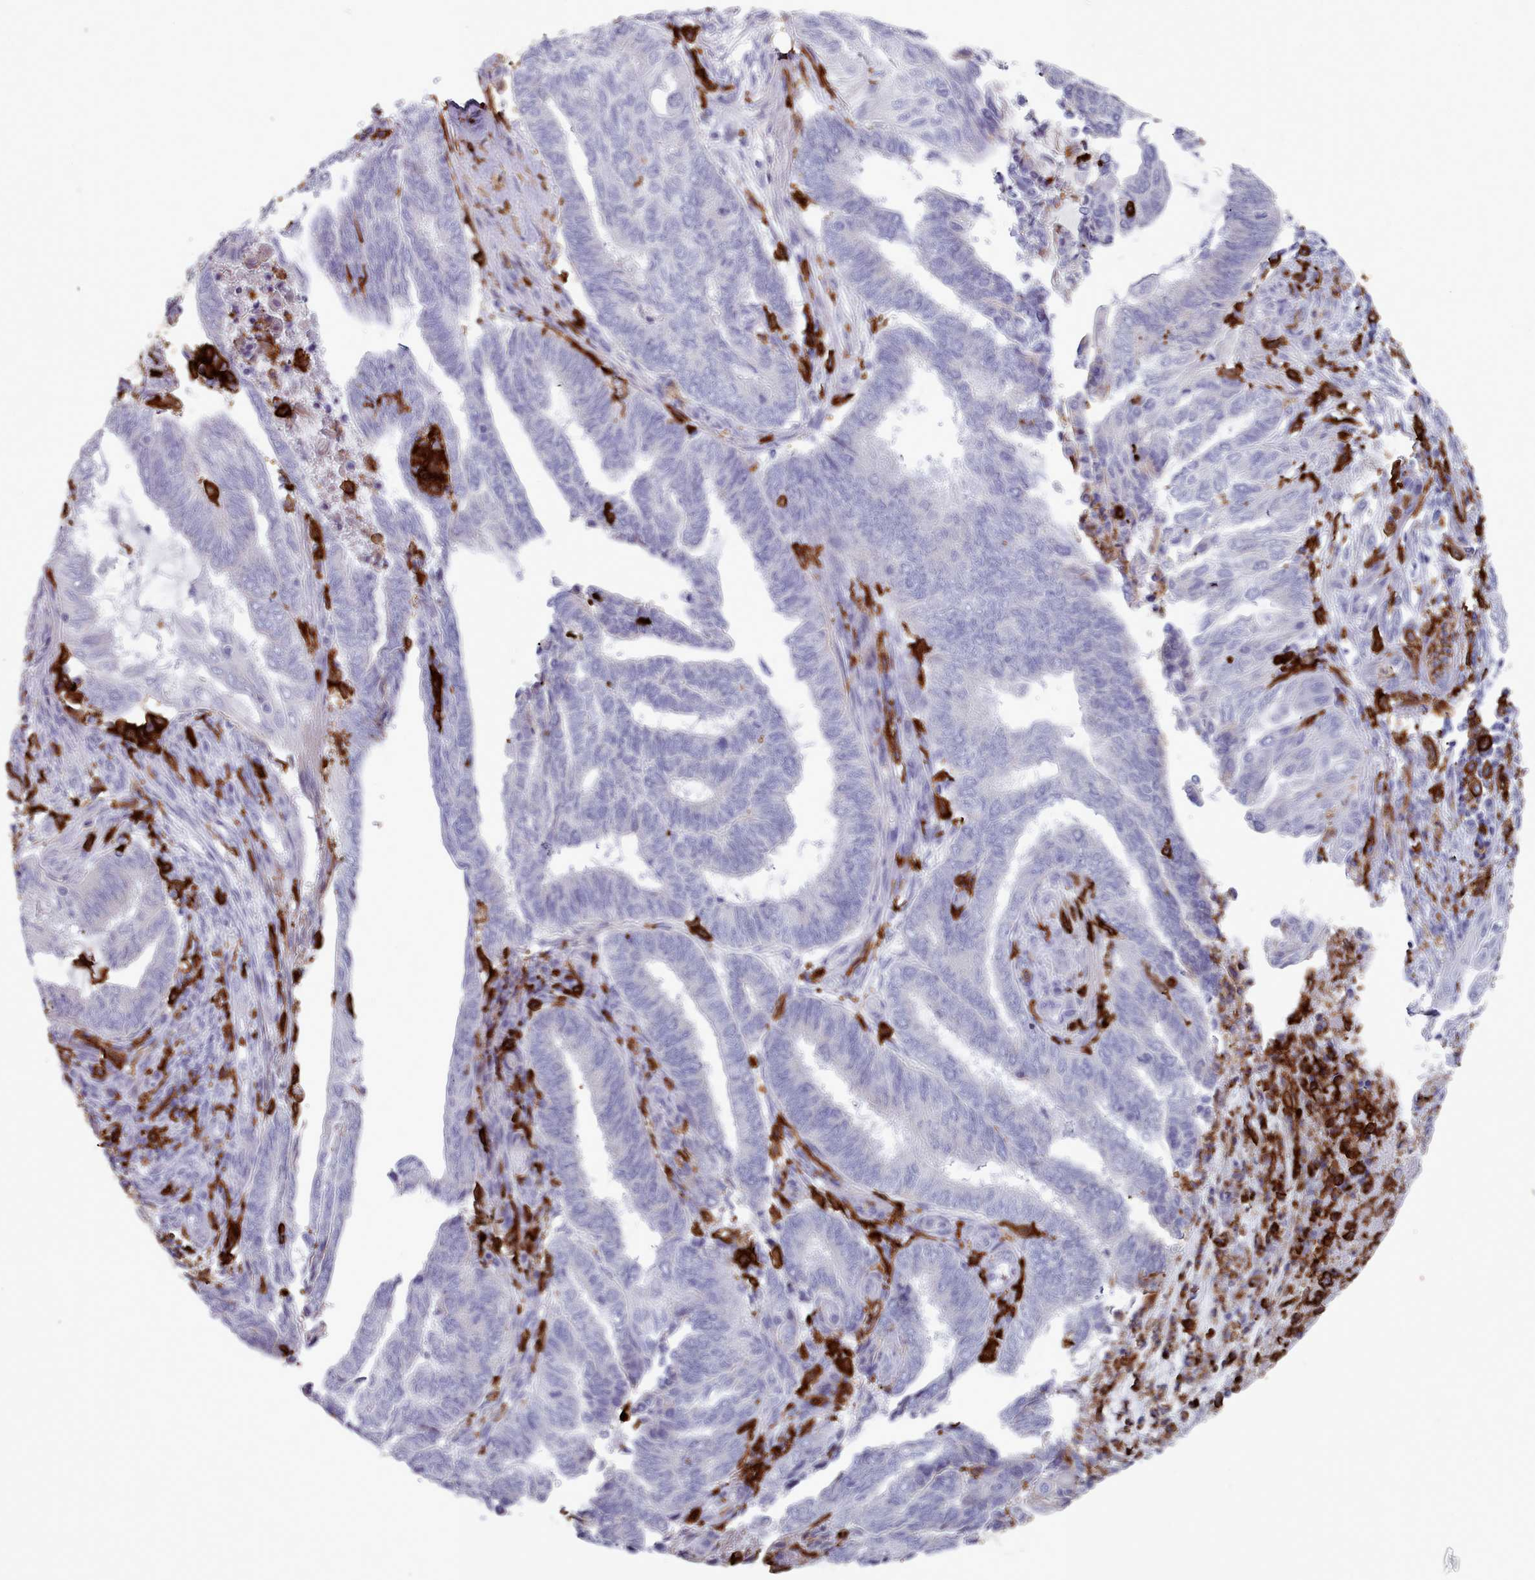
{"staining": {"intensity": "negative", "quantity": "none", "location": "none"}, "tissue": "endometrial cancer", "cell_type": "Tumor cells", "image_type": "cancer", "snomed": [{"axis": "morphology", "description": "Adenocarcinoma, NOS"}, {"axis": "topography", "description": "Uterus"}, {"axis": "topography", "description": "Endometrium"}], "caption": "Tumor cells show no significant expression in endometrial cancer (adenocarcinoma).", "gene": "AIF1", "patient": {"sex": "female", "age": 70}}